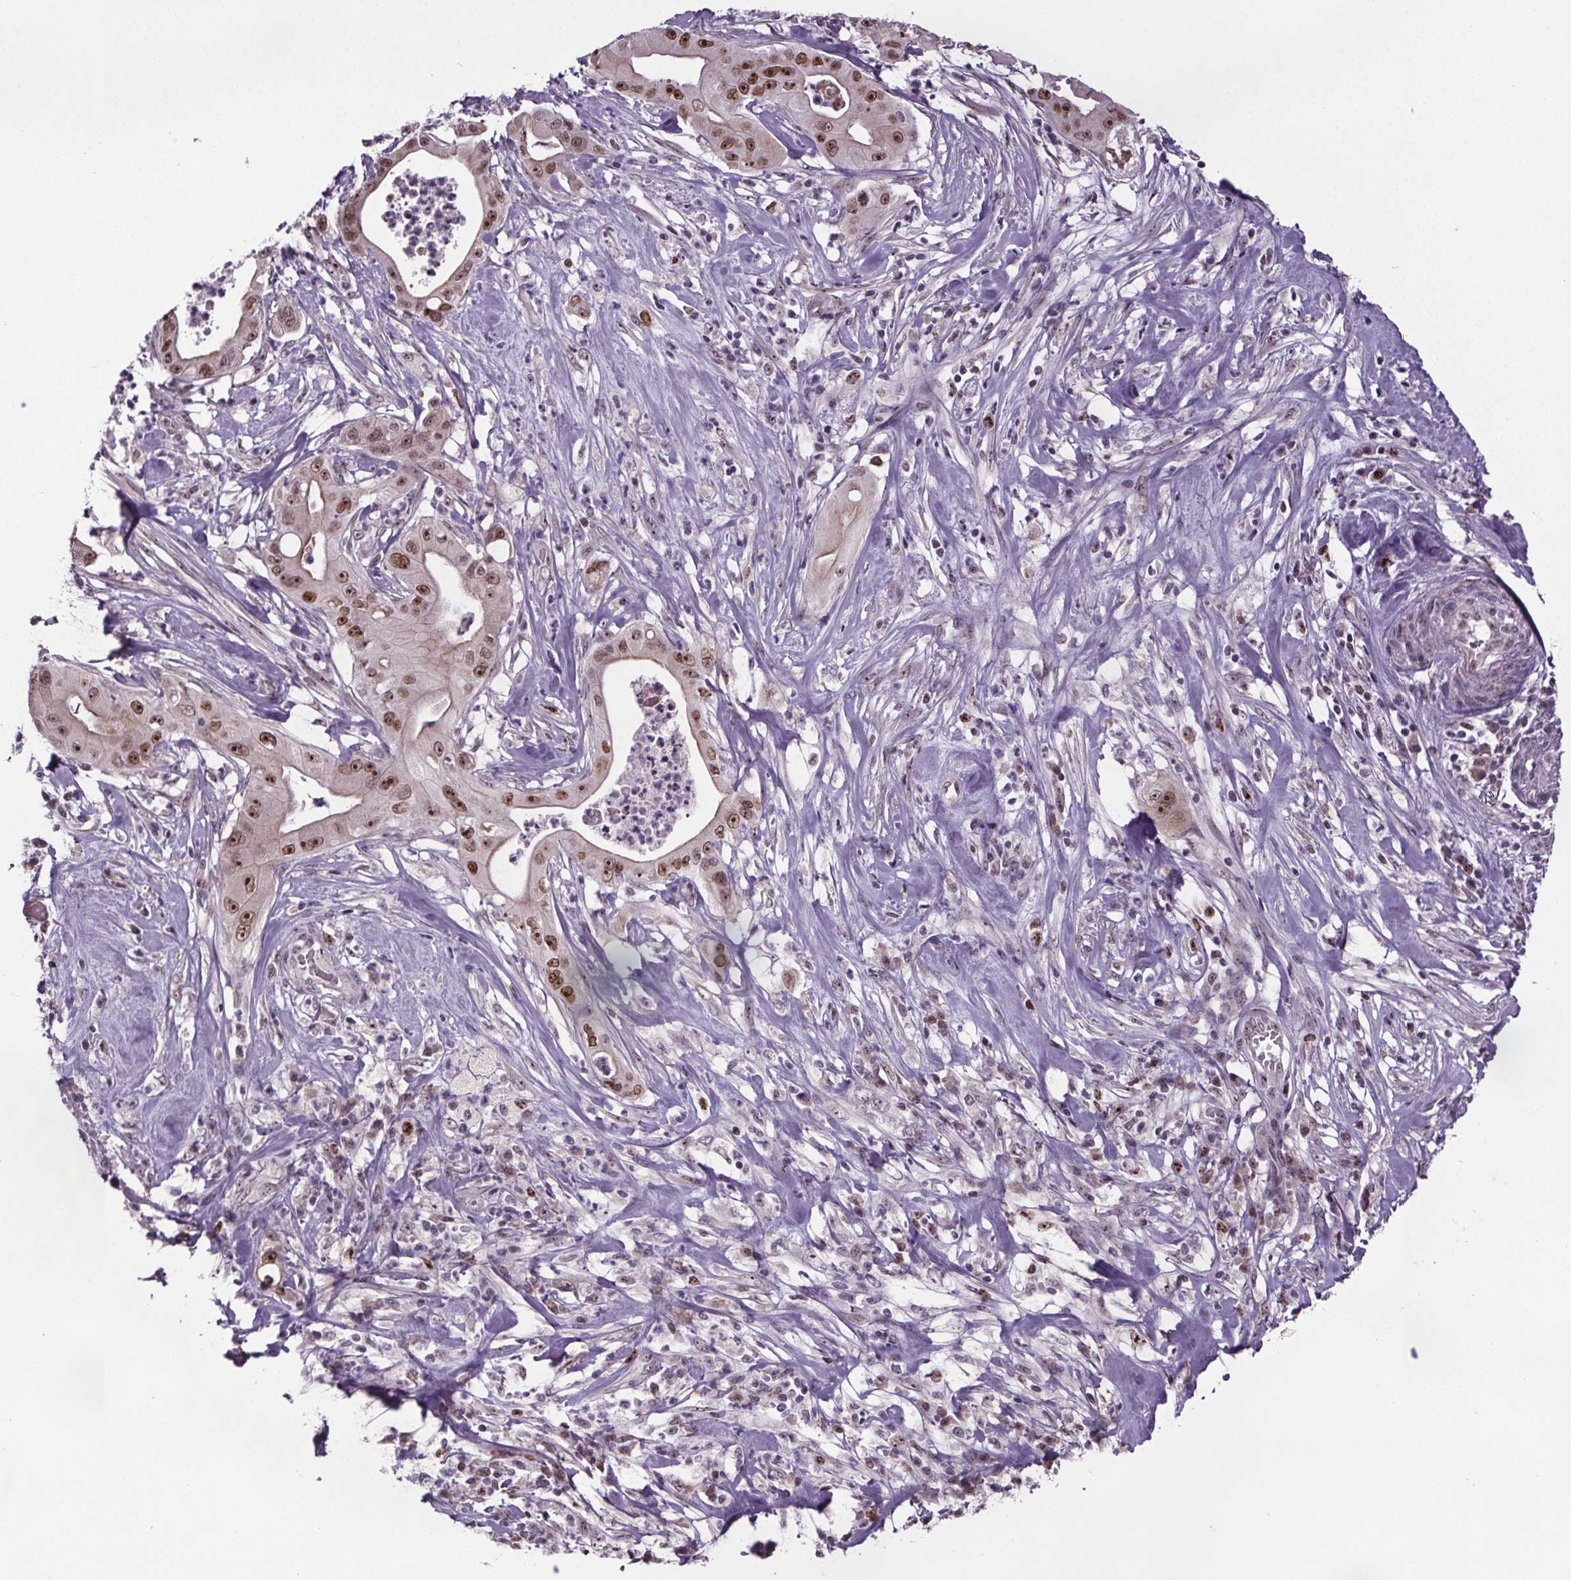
{"staining": {"intensity": "moderate", "quantity": ">75%", "location": "nuclear"}, "tissue": "pancreatic cancer", "cell_type": "Tumor cells", "image_type": "cancer", "snomed": [{"axis": "morphology", "description": "Adenocarcinoma, NOS"}, {"axis": "topography", "description": "Pancreas"}], "caption": "A high-resolution micrograph shows IHC staining of pancreatic cancer, which demonstrates moderate nuclear expression in about >75% of tumor cells.", "gene": "ATMIN", "patient": {"sex": "male", "age": 71}}